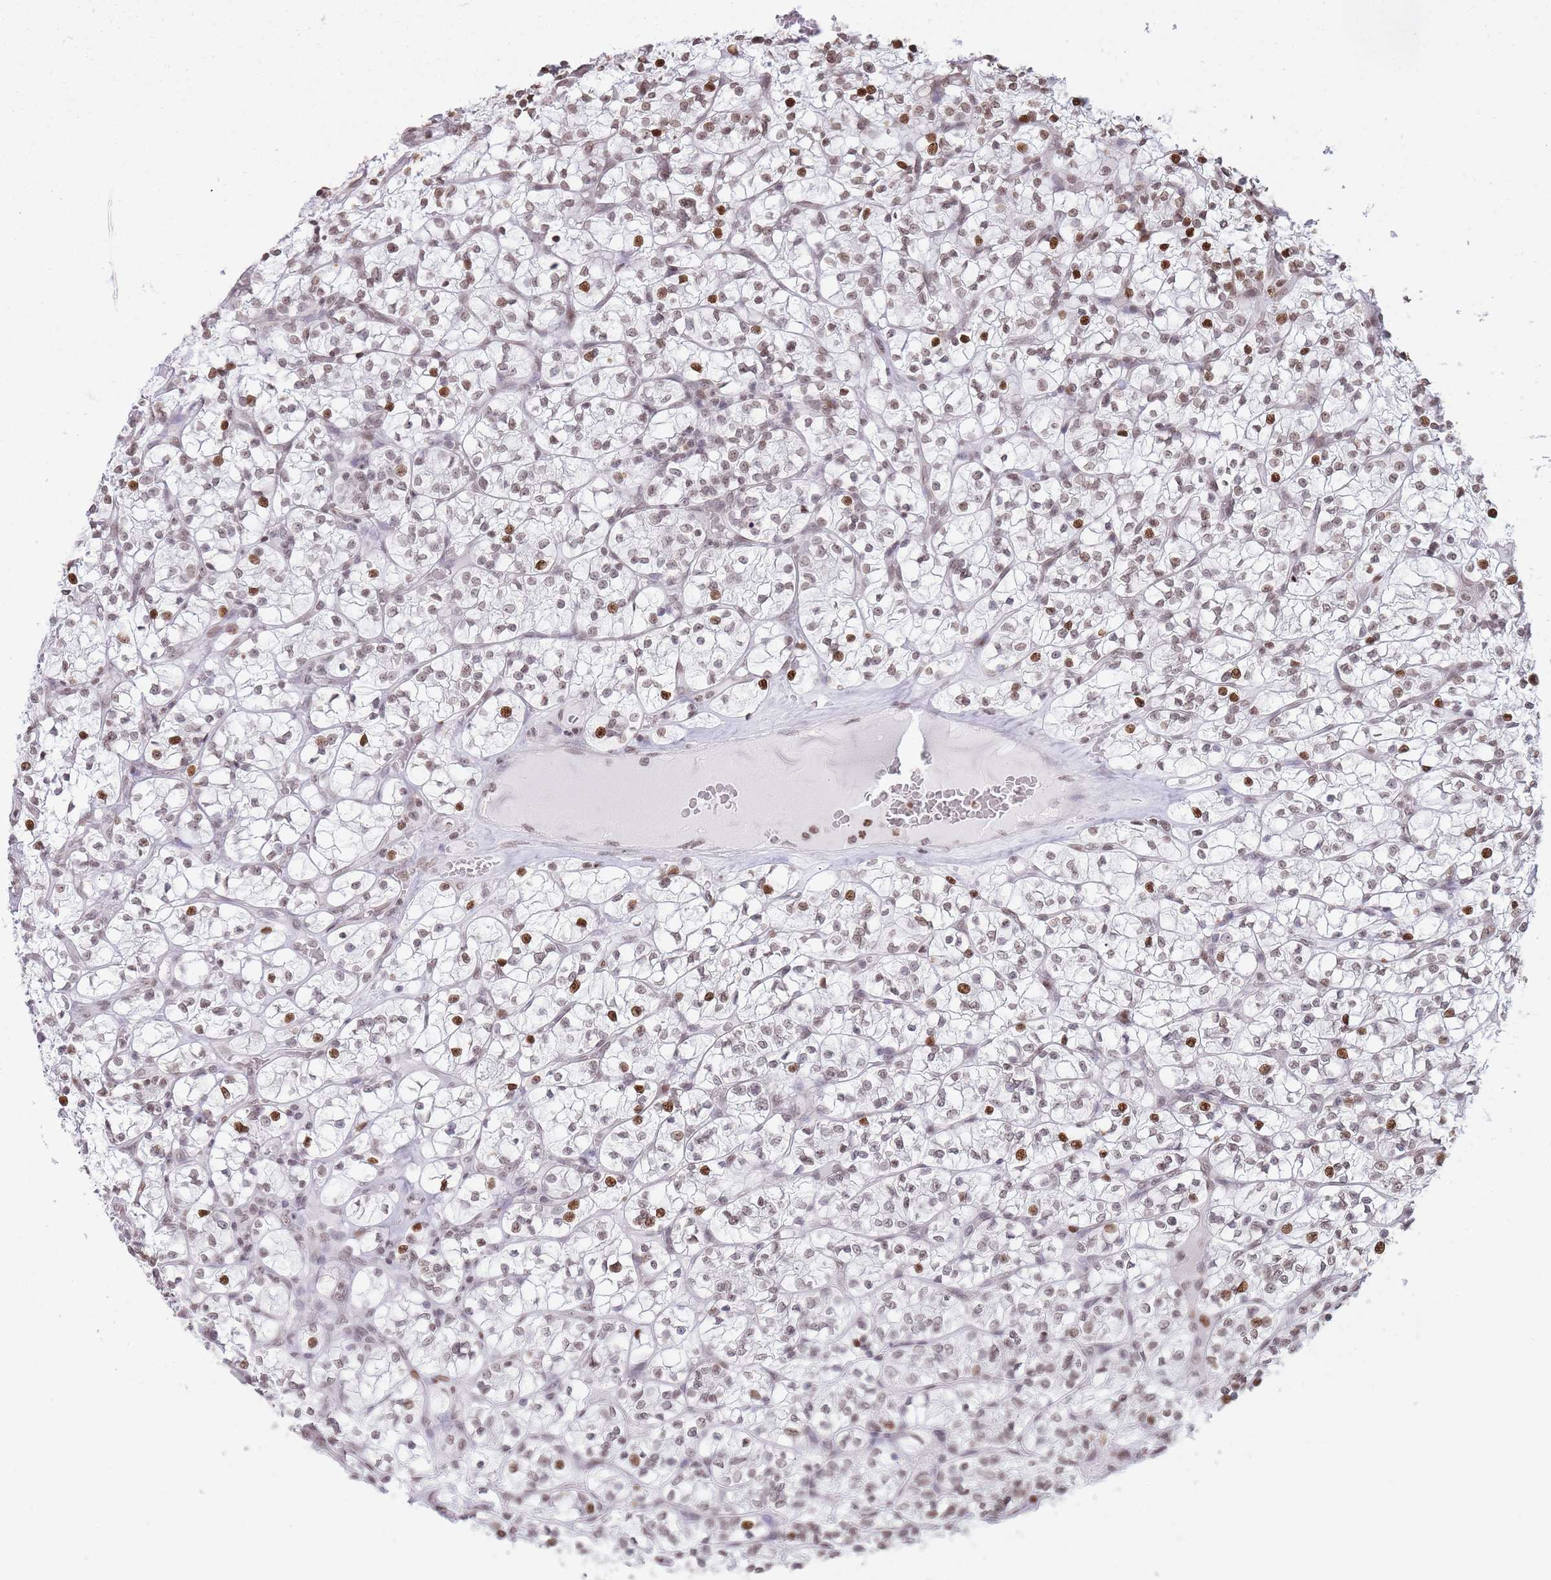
{"staining": {"intensity": "weak", "quantity": "25%-75%", "location": "nuclear"}, "tissue": "renal cancer", "cell_type": "Tumor cells", "image_type": "cancer", "snomed": [{"axis": "morphology", "description": "Adenocarcinoma, NOS"}, {"axis": "topography", "description": "Kidney"}], "caption": "A brown stain highlights weak nuclear staining of a protein in renal adenocarcinoma tumor cells. The staining was performed using DAB (3,3'-diaminobenzidine) to visualize the protein expression in brown, while the nuclei were stained in blue with hematoxylin (Magnification: 20x).", "gene": "SHISAL1", "patient": {"sex": "female", "age": 64}}